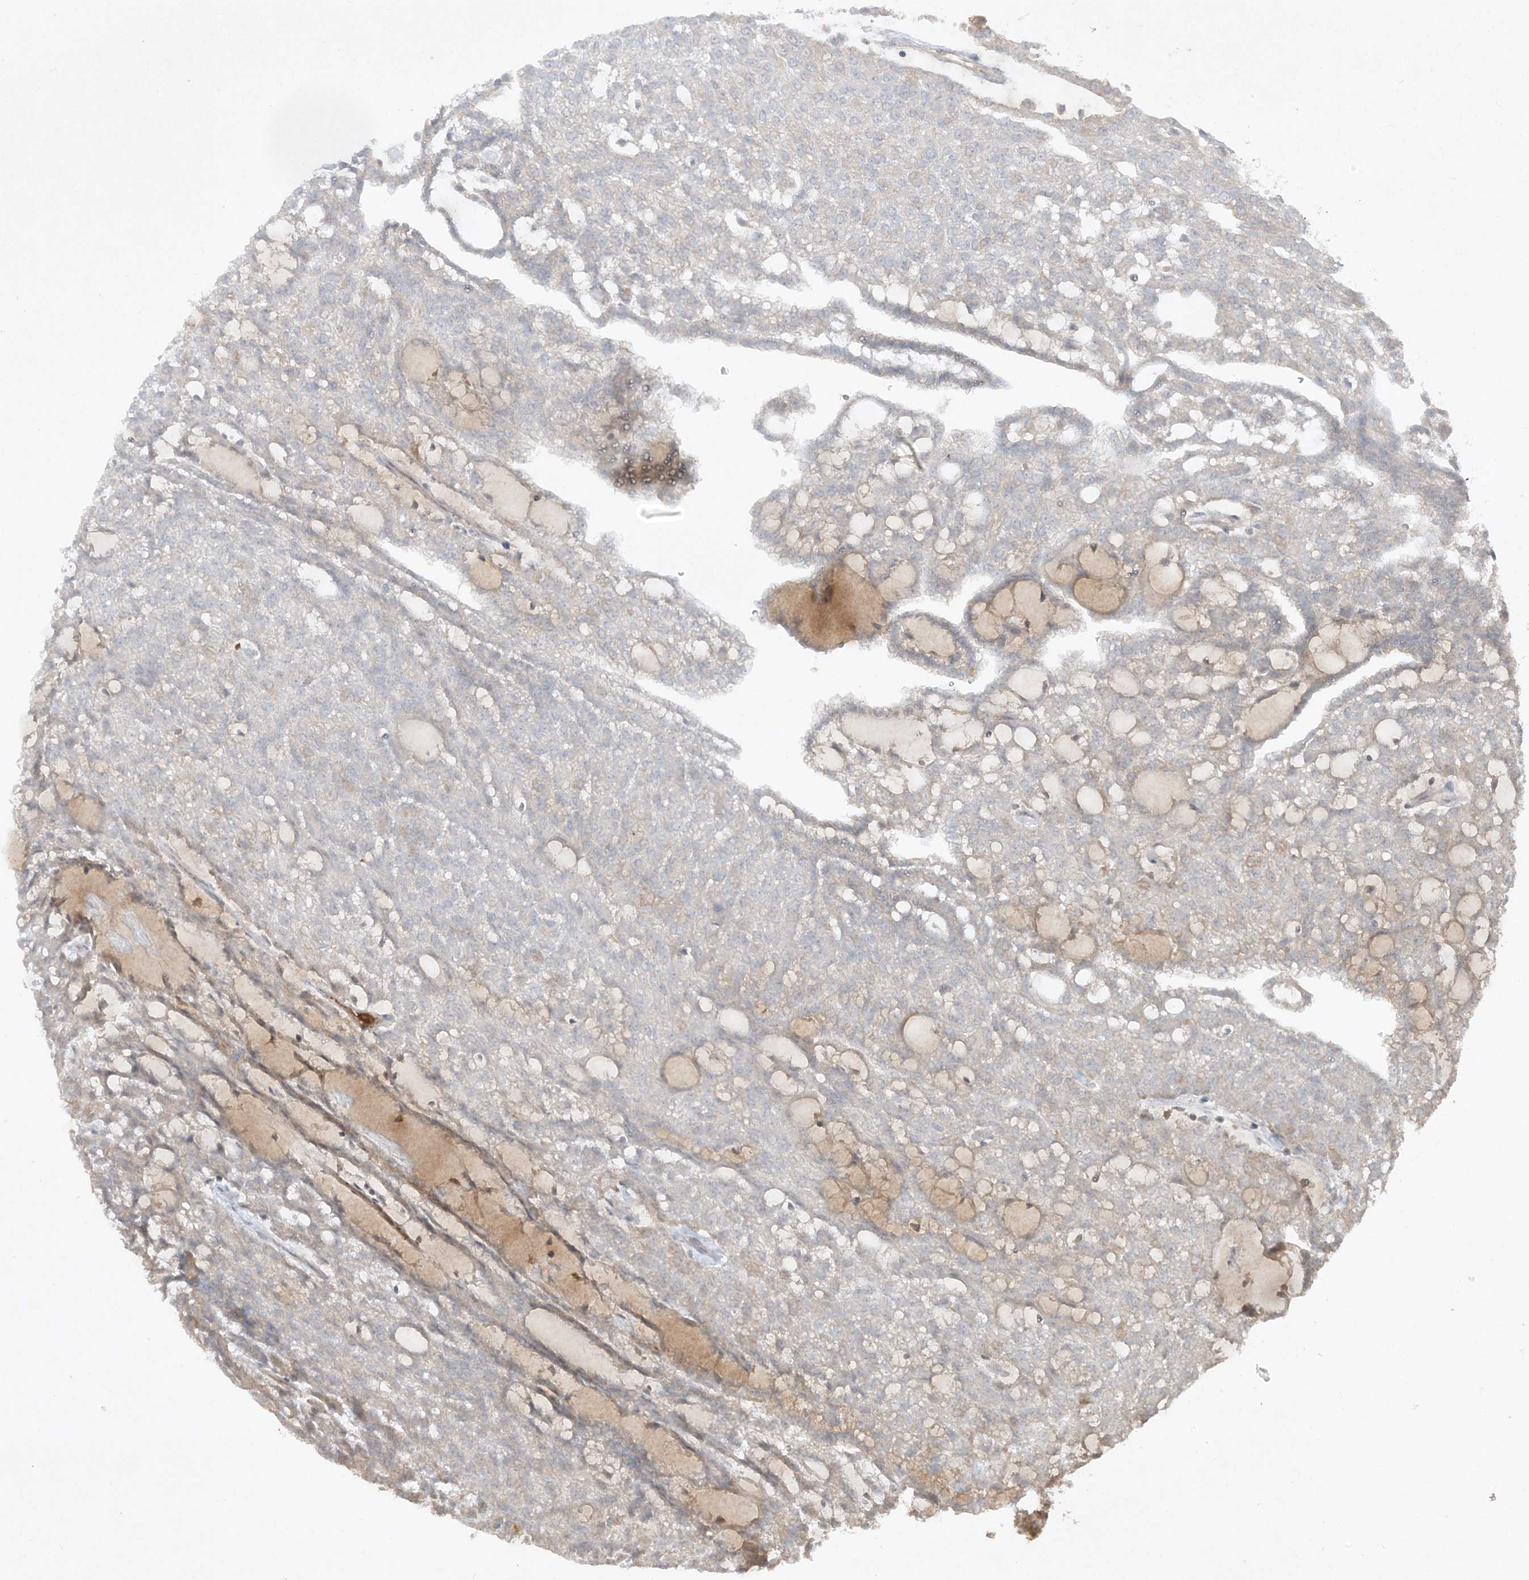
{"staining": {"intensity": "negative", "quantity": "none", "location": "none"}, "tissue": "renal cancer", "cell_type": "Tumor cells", "image_type": "cancer", "snomed": [{"axis": "morphology", "description": "Adenocarcinoma, NOS"}, {"axis": "topography", "description": "Kidney"}], "caption": "Adenocarcinoma (renal) stained for a protein using immunohistochemistry shows no expression tumor cells.", "gene": "FETUB", "patient": {"sex": "male", "age": 63}}